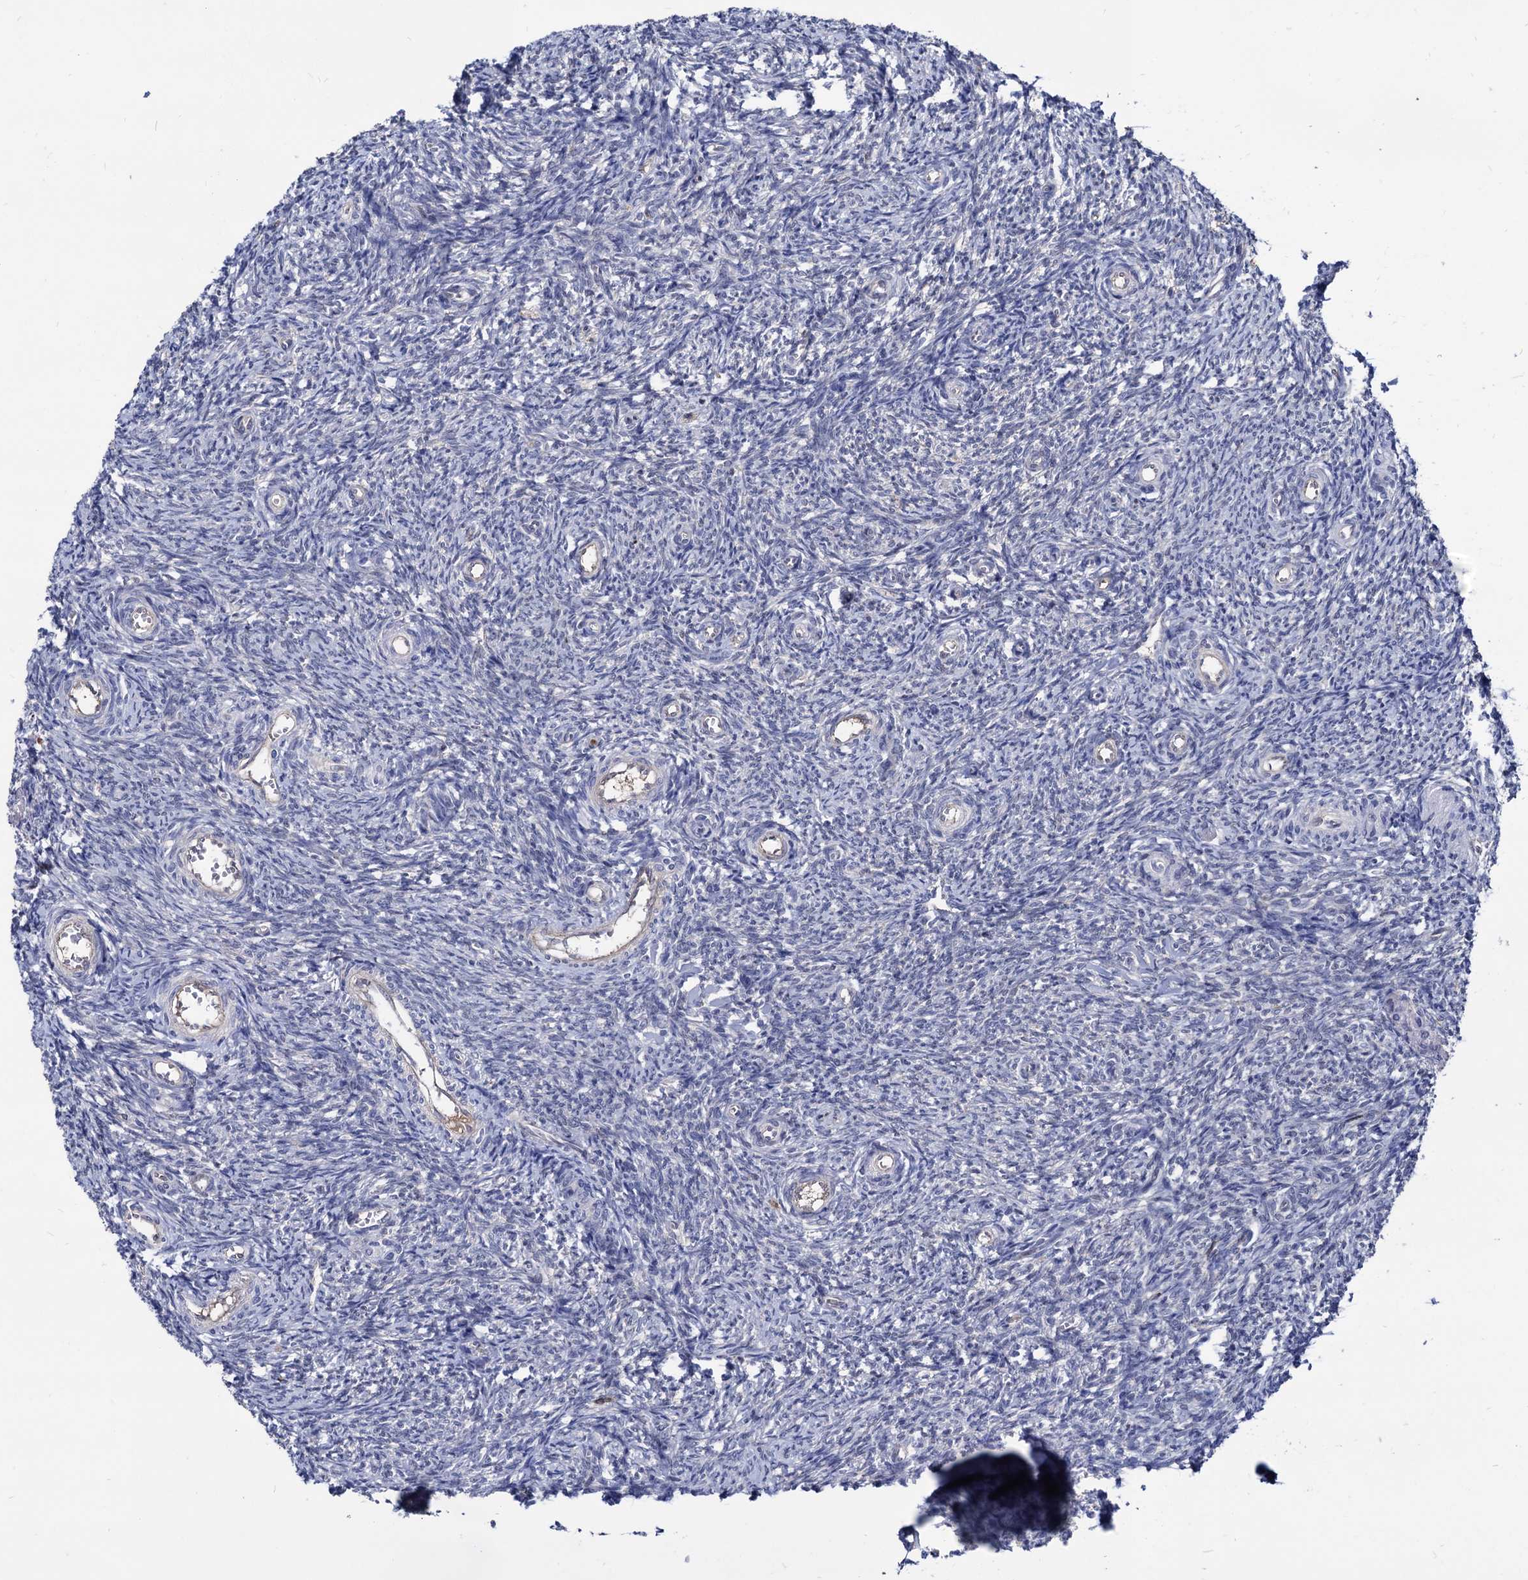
{"staining": {"intensity": "negative", "quantity": "none", "location": "none"}, "tissue": "ovary", "cell_type": "Ovarian stroma cells", "image_type": "normal", "snomed": [{"axis": "morphology", "description": "Normal tissue, NOS"}, {"axis": "topography", "description": "Ovary"}], "caption": "This photomicrograph is of benign ovary stained with immunohistochemistry (IHC) to label a protein in brown with the nuclei are counter-stained blue. There is no expression in ovarian stroma cells.", "gene": "CPPED1", "patient": {"sex": "female", "age": 44}}